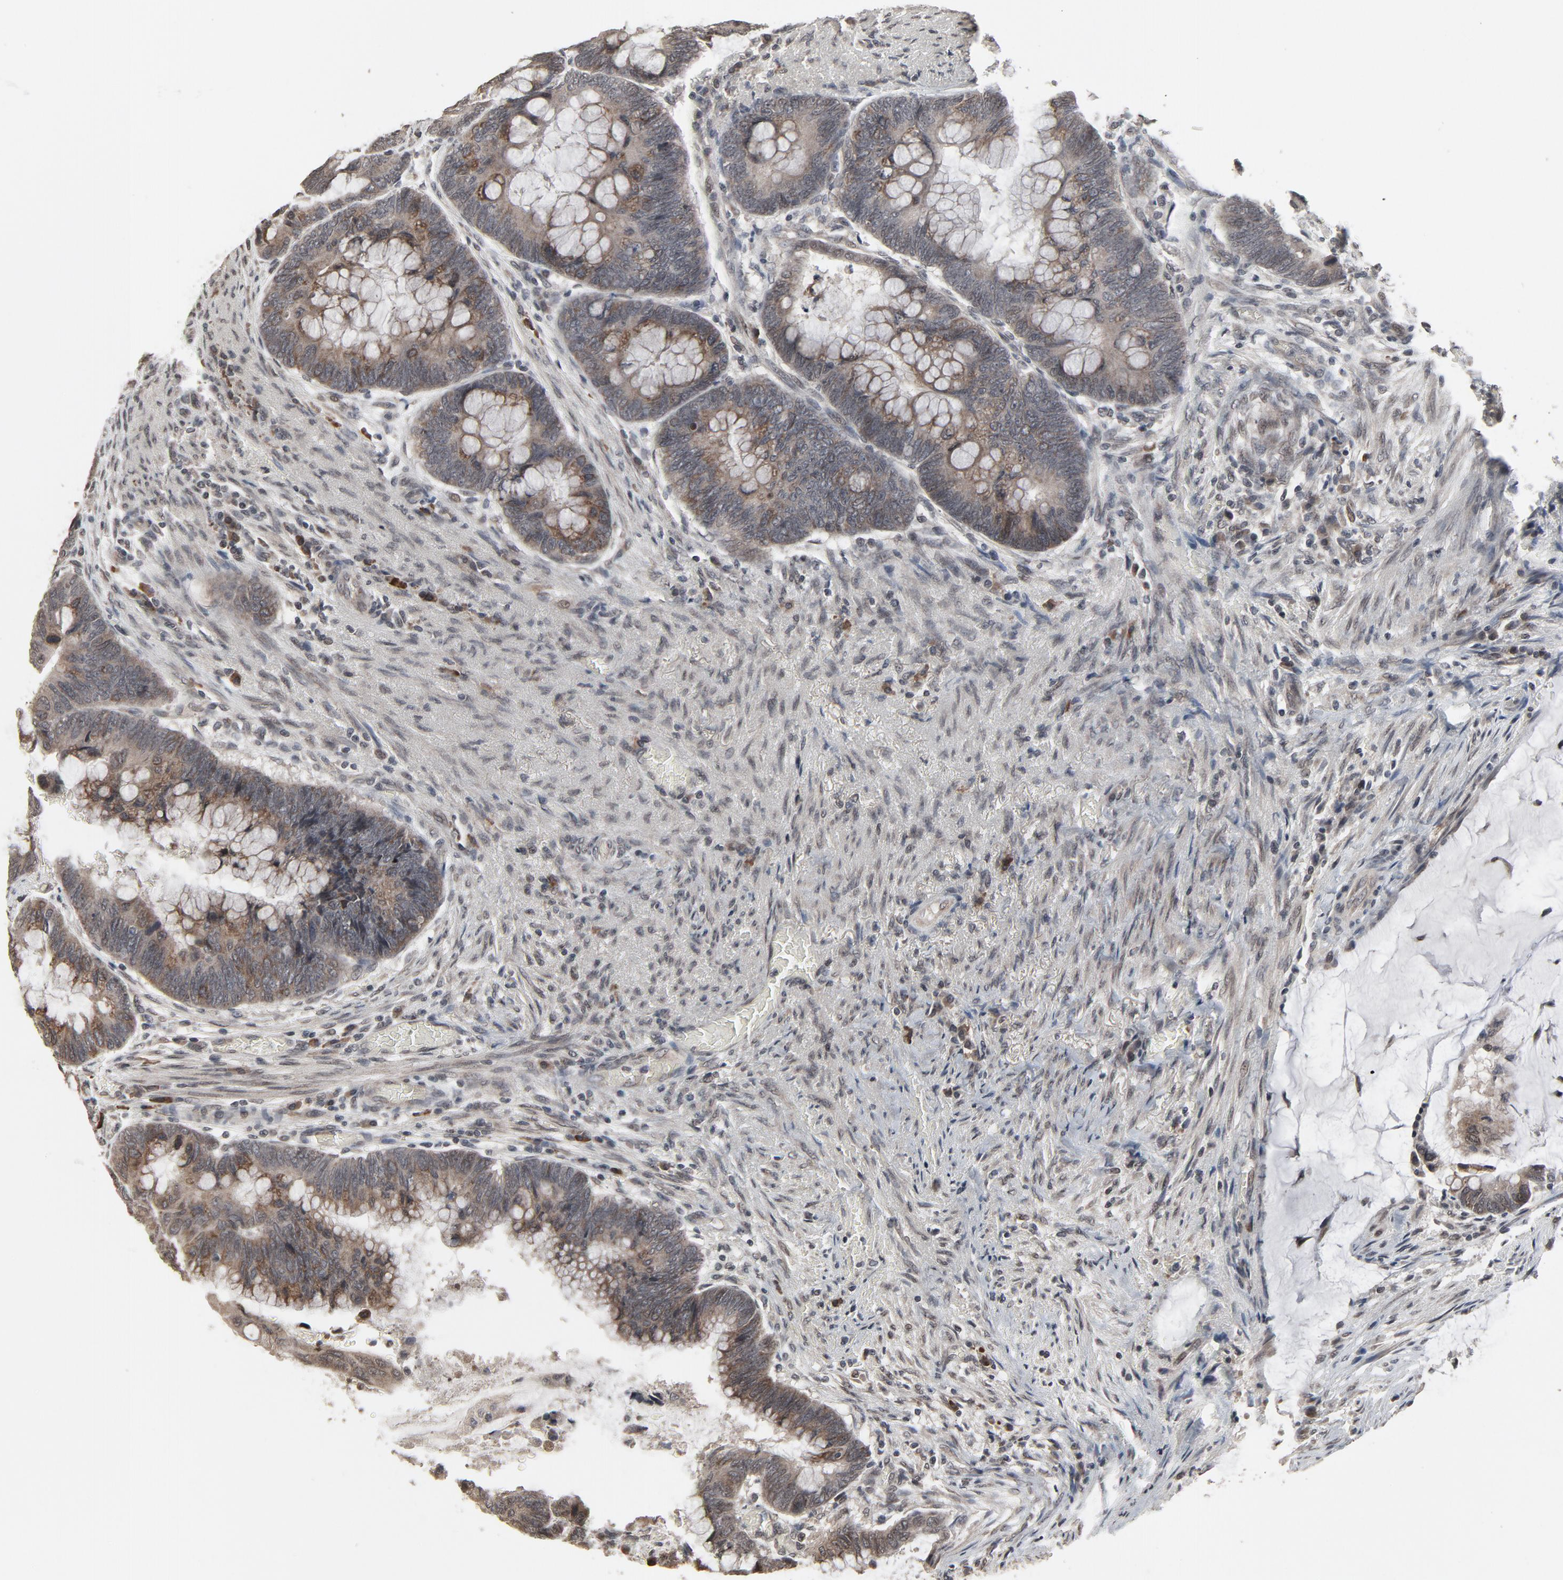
{"staining": {"intensity": "moderate", "quantity": "<25%", "location": "cytoplasmic/membranous"}, "tissue": "colorectal cancer", "cell_type": "Tumor cells", "image_type": "cancer", "snomed": [{"axis": "morphology", "description": "Normal tissue, NOS"}, {"axis": "morphology", "description": "Adenocarcinoma, NOS"}, {"axis": "topography", "description": "Rectum"}], "caption": "Immunohistochemistry histopathology image of neoplastic tissue: adenocarcinoma (colorectal) stained using IHC shows low levels of moderate protein expression localized specifically in the cytoplasmic/membranous of tumor cells, appearing as a cytoplasmic/membranous brown color.", "gene": "POM121", "patient": {"sex": "male", "age": 92}}